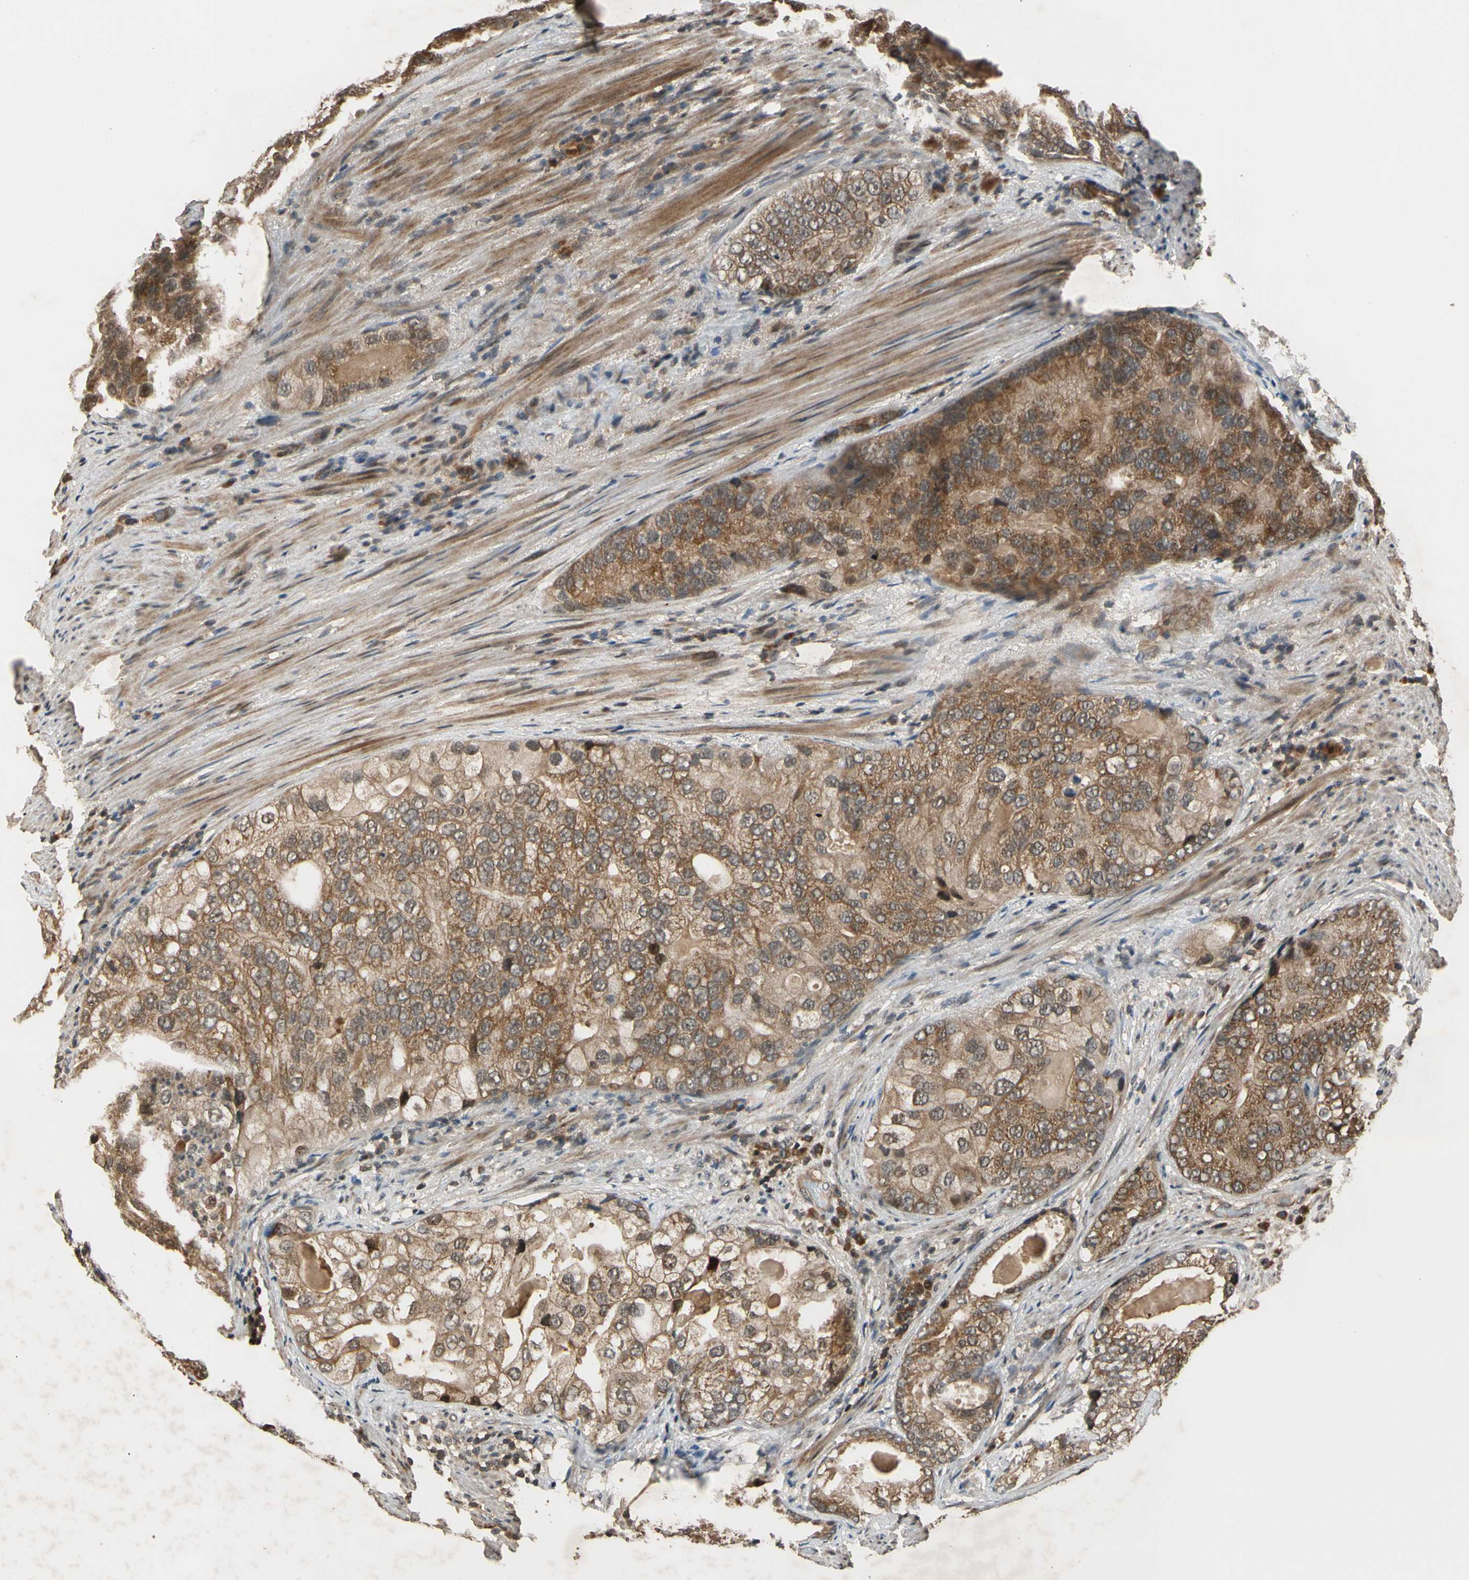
{"staining": {"intensity": "moderate", "quantity": ">75%", "location": "cytoplasmic/membranous"}, "tissue": "prostate cancer", "cell_type": "Tumor cells", "image_type": "cancer", "snomed": [{"axis": "morphology", "description": "Adenocarcinoma, High grade"}, {"axis": "topography", "description": "Prostate"}], "caption": "Prostate adenocarcinoma (high-grade) tissue demonstrates moderate cytoplasmic/membranous staining in about >75% of tumor cells, visualized by immunohistochemistry.", "gene": "TMEM230", "patient": {"sex": "male", "age": 66}}